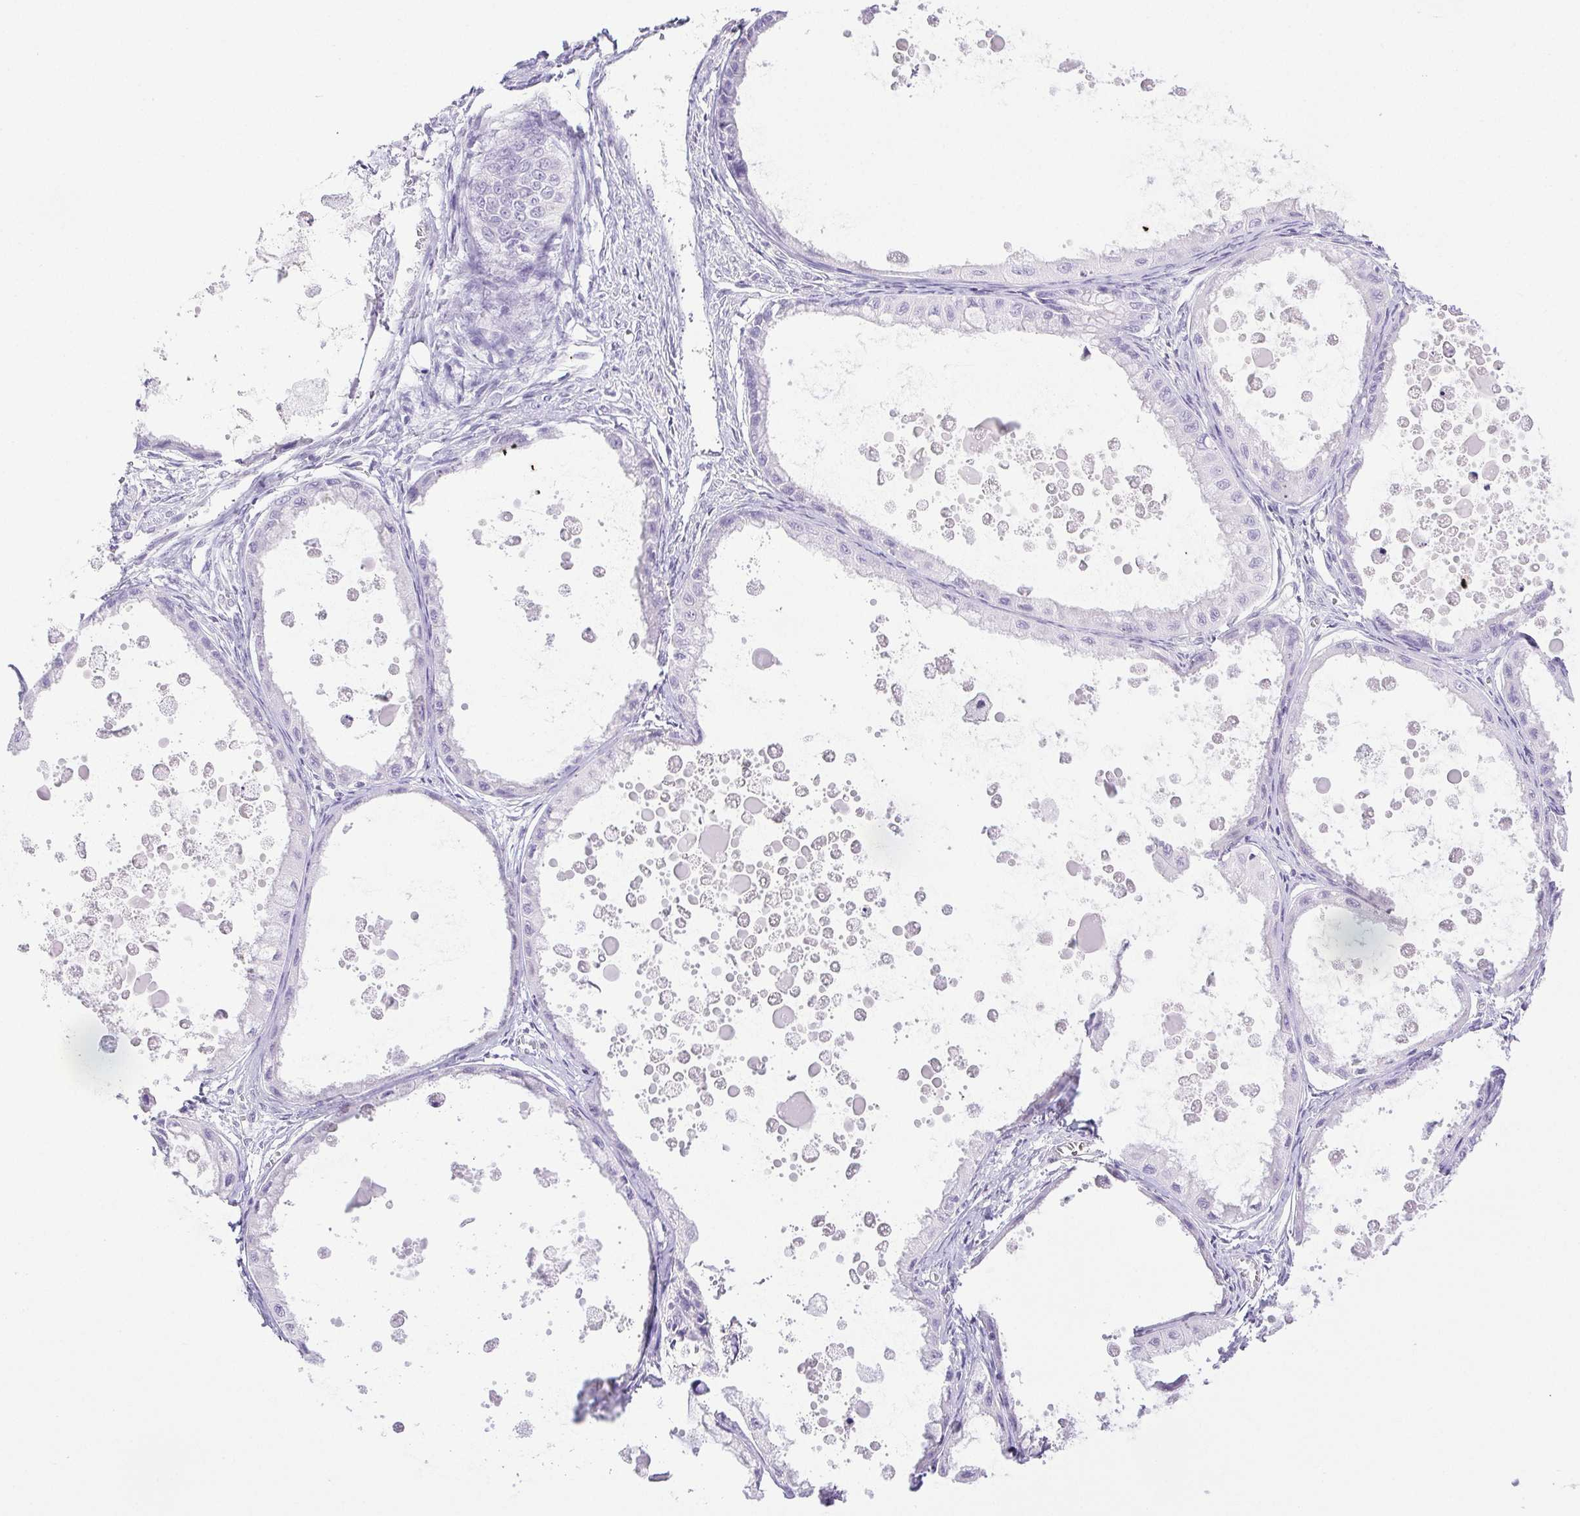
{"staining": {"intensity": "negative", "quantity": "none", "location": "none"}, "tissue": "ovarian cancer", "cell_type": "Tumor cells", "image_type": "cancer", "snomed": [{"axis": "morphology", "description": "Cystadenocarcinoma, mucinous, NOS"}, {"axis": "topography", "description": "Ovary"}], "caption": "This micrograph is of ovarian cancer (mucinous cystadenocarcinoma) stained with immunohistochemistry (IHC) to label a protein in brown with the nuclei are counter-stained blue. There is no expression in tumor cells.", "gene": "HLA-G", "patient": {"sex": "female", "age": 64}}